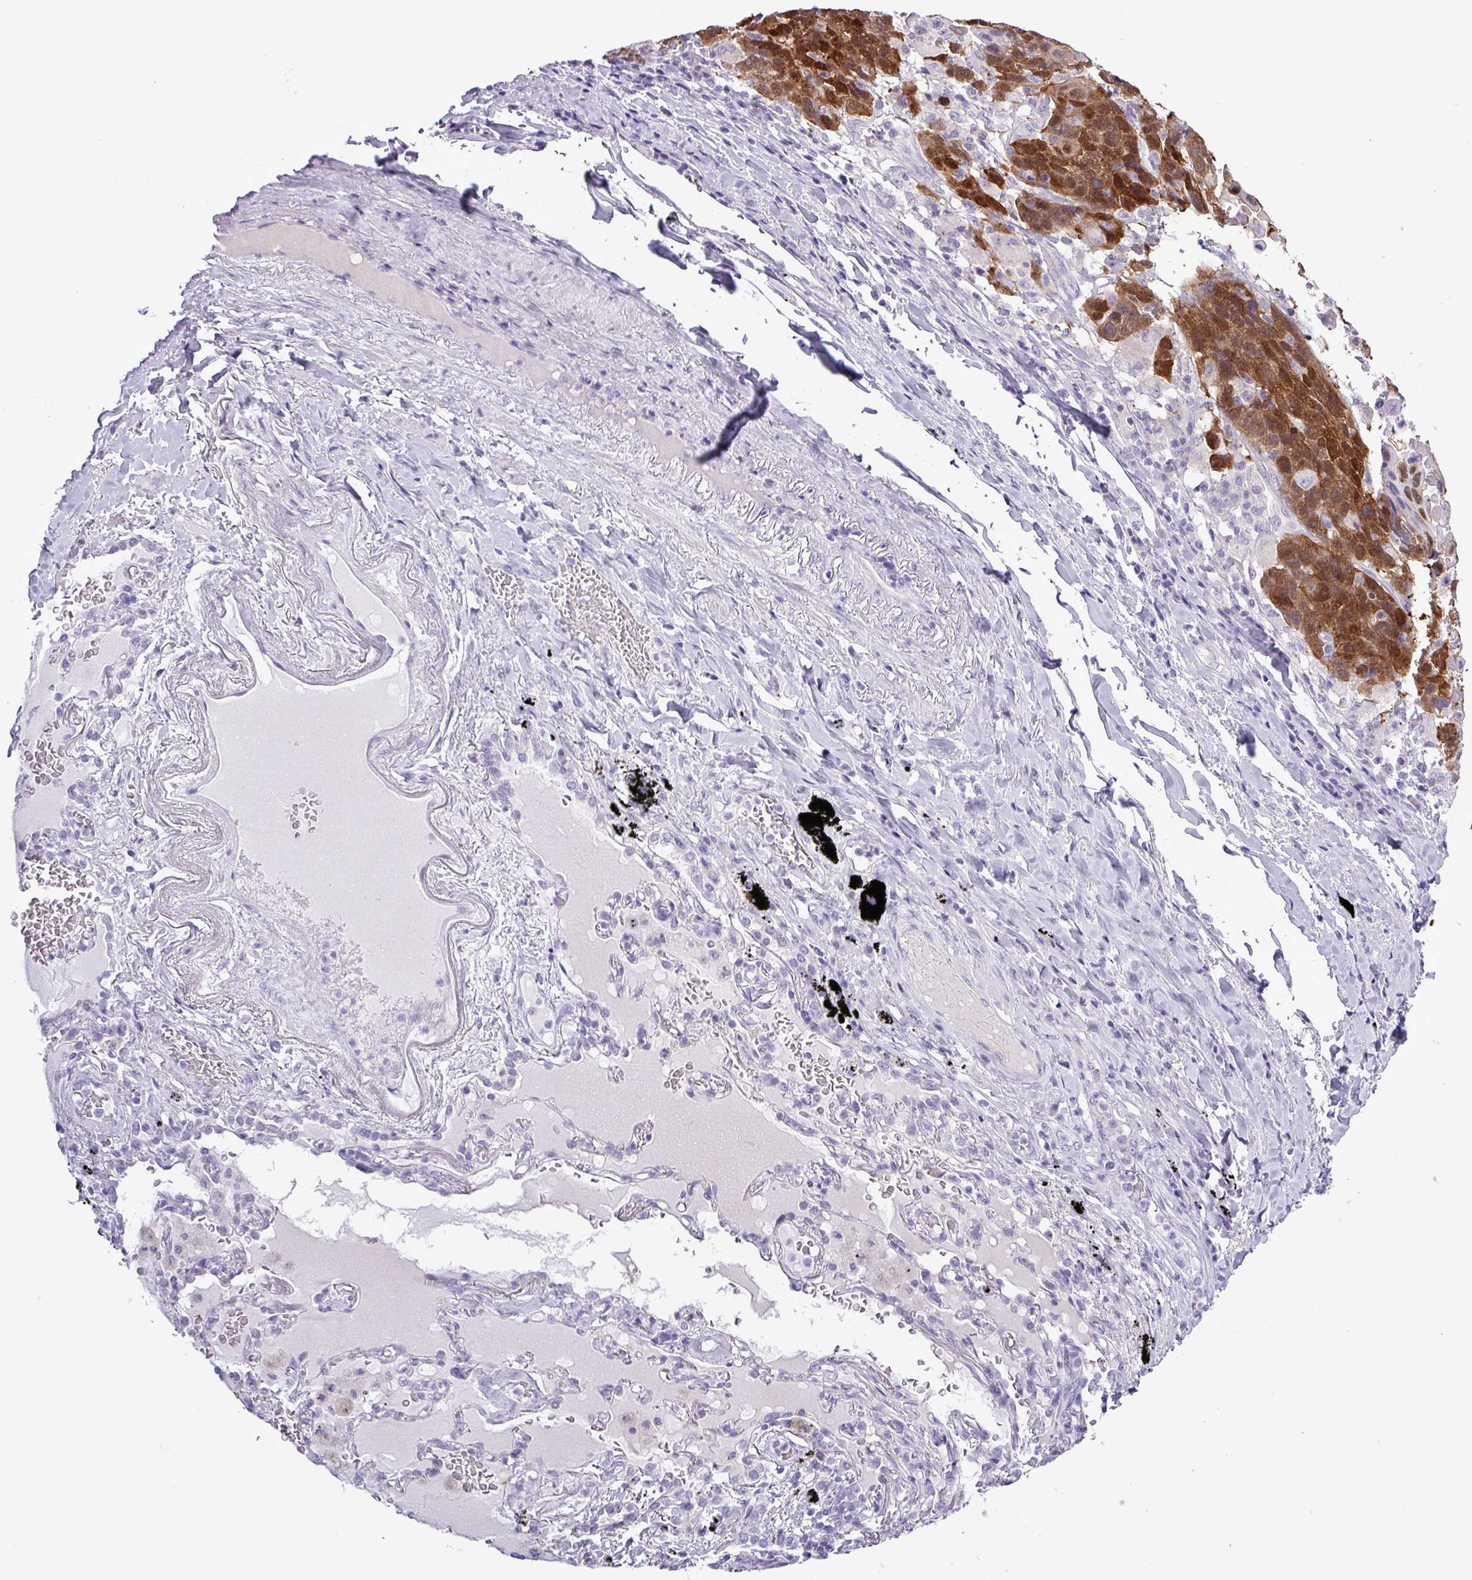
{"staining": {"intensity": "strong", "quantity": ">75%", "location": "cytoplasmic/membranous,nuclear"}, "tissue": "lung cancer", "cell_type": "Tumor cells", "image_type": "cancer", "snomed": [{"axis": "morphology", "description": "Squamous cell carcinoma, NOS"}, {"axis": "topography", "description": "Lung"}], "caption": "Protein expression analysis of squamous cell carcinoma (lung) reveals strong cytoplasmic/membranous and nuclear positivity in about >75% of tumor cells.", "gene": "ALDH3A1", "patient": {"sex": "male", "age": 66}}